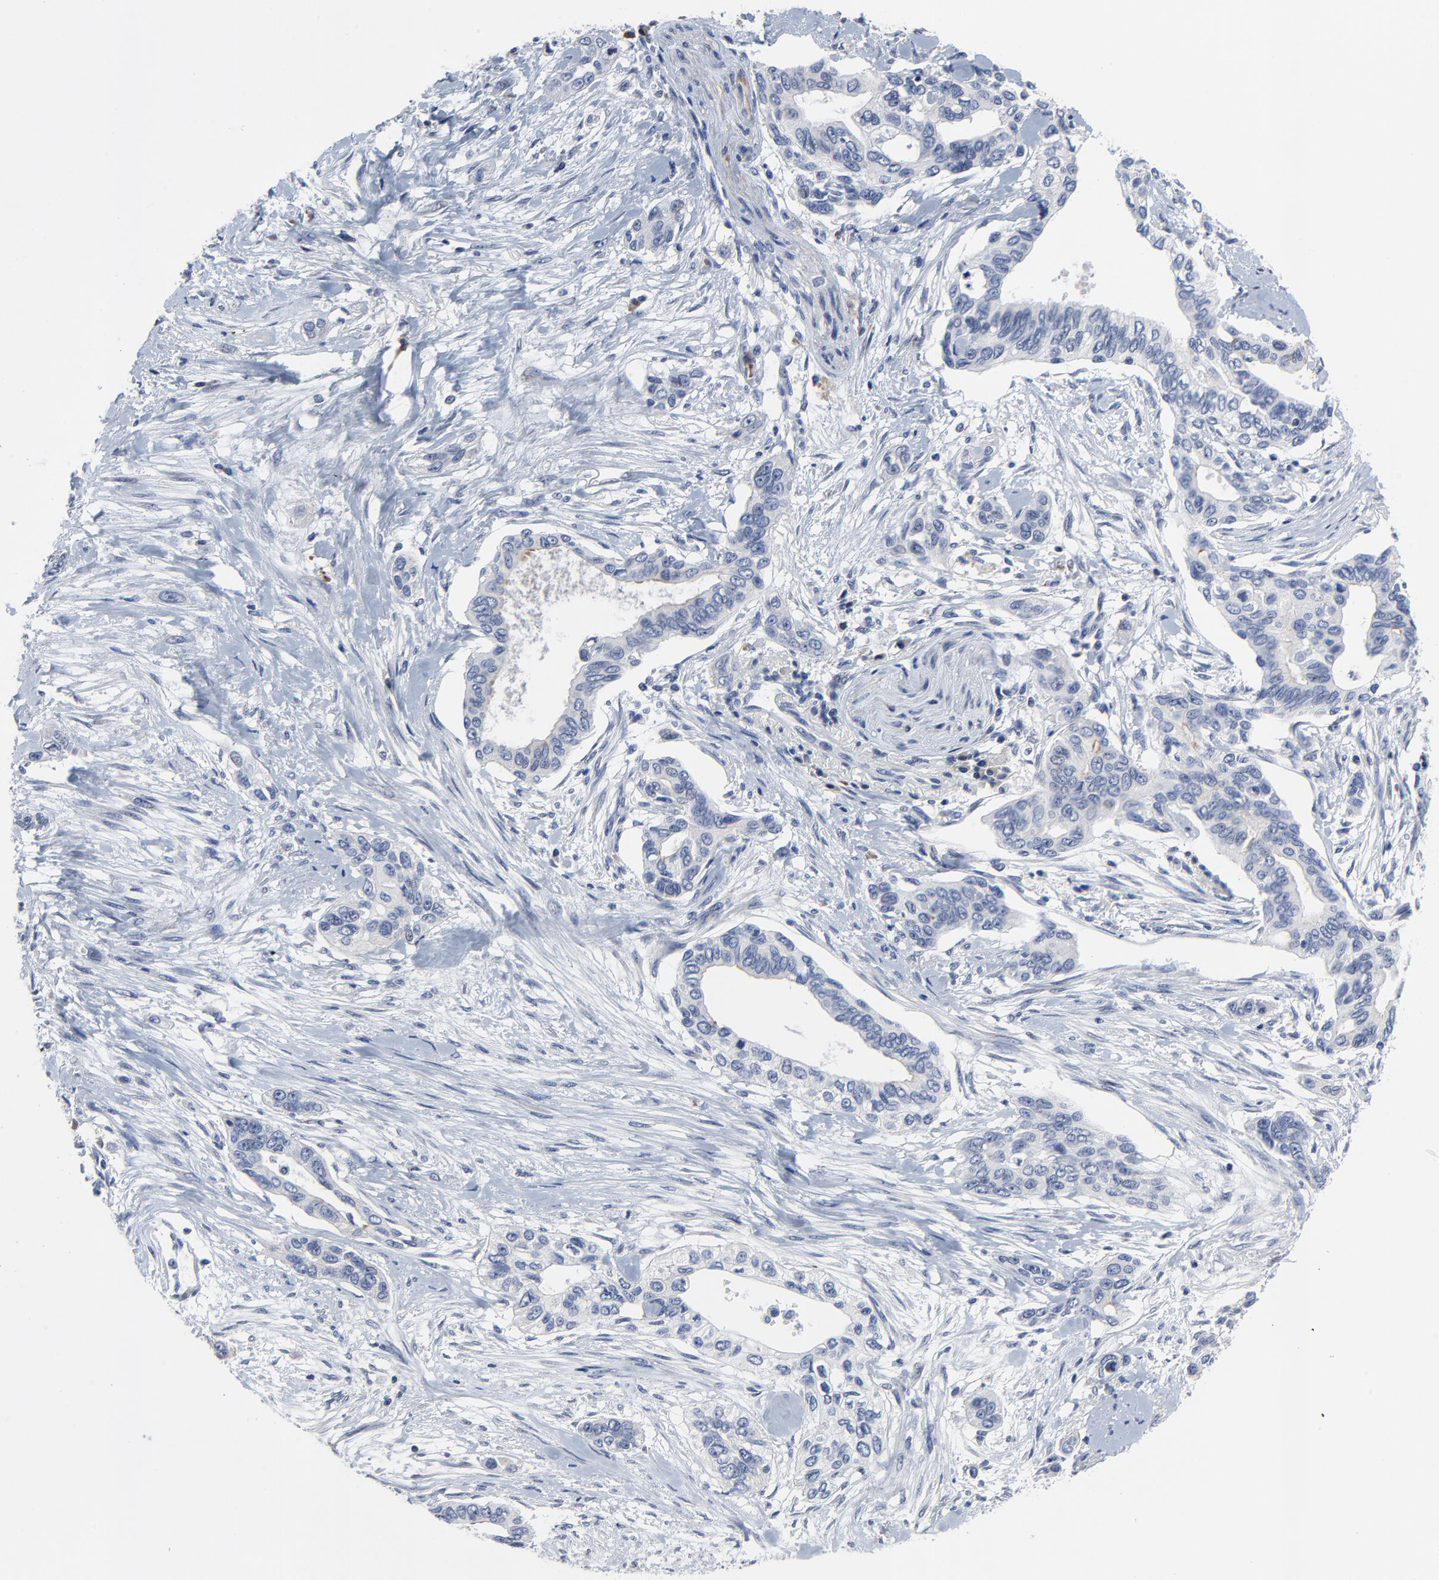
{"staining": {"intensity": "negative", "quantity": "none", "location": "none"}, "tissue": "pancreatic cancer", "cell_type": "Tumor cells", "image_type": "cancer", "snomed": [{"axis": "morphology", "description": "Adenocarcinoma, NOS"}, {"axis": "topography", "description": "Pancreas"}], "caption": "A high-resolution image shows IHC staining of pancreatic adenocarcinoma, which reveals no significant staining in tumor cells. (DAB immunohistochemistry, high magnification).", "gene": "NLGN3", "patient": {"sex": "female", "age": 60}}